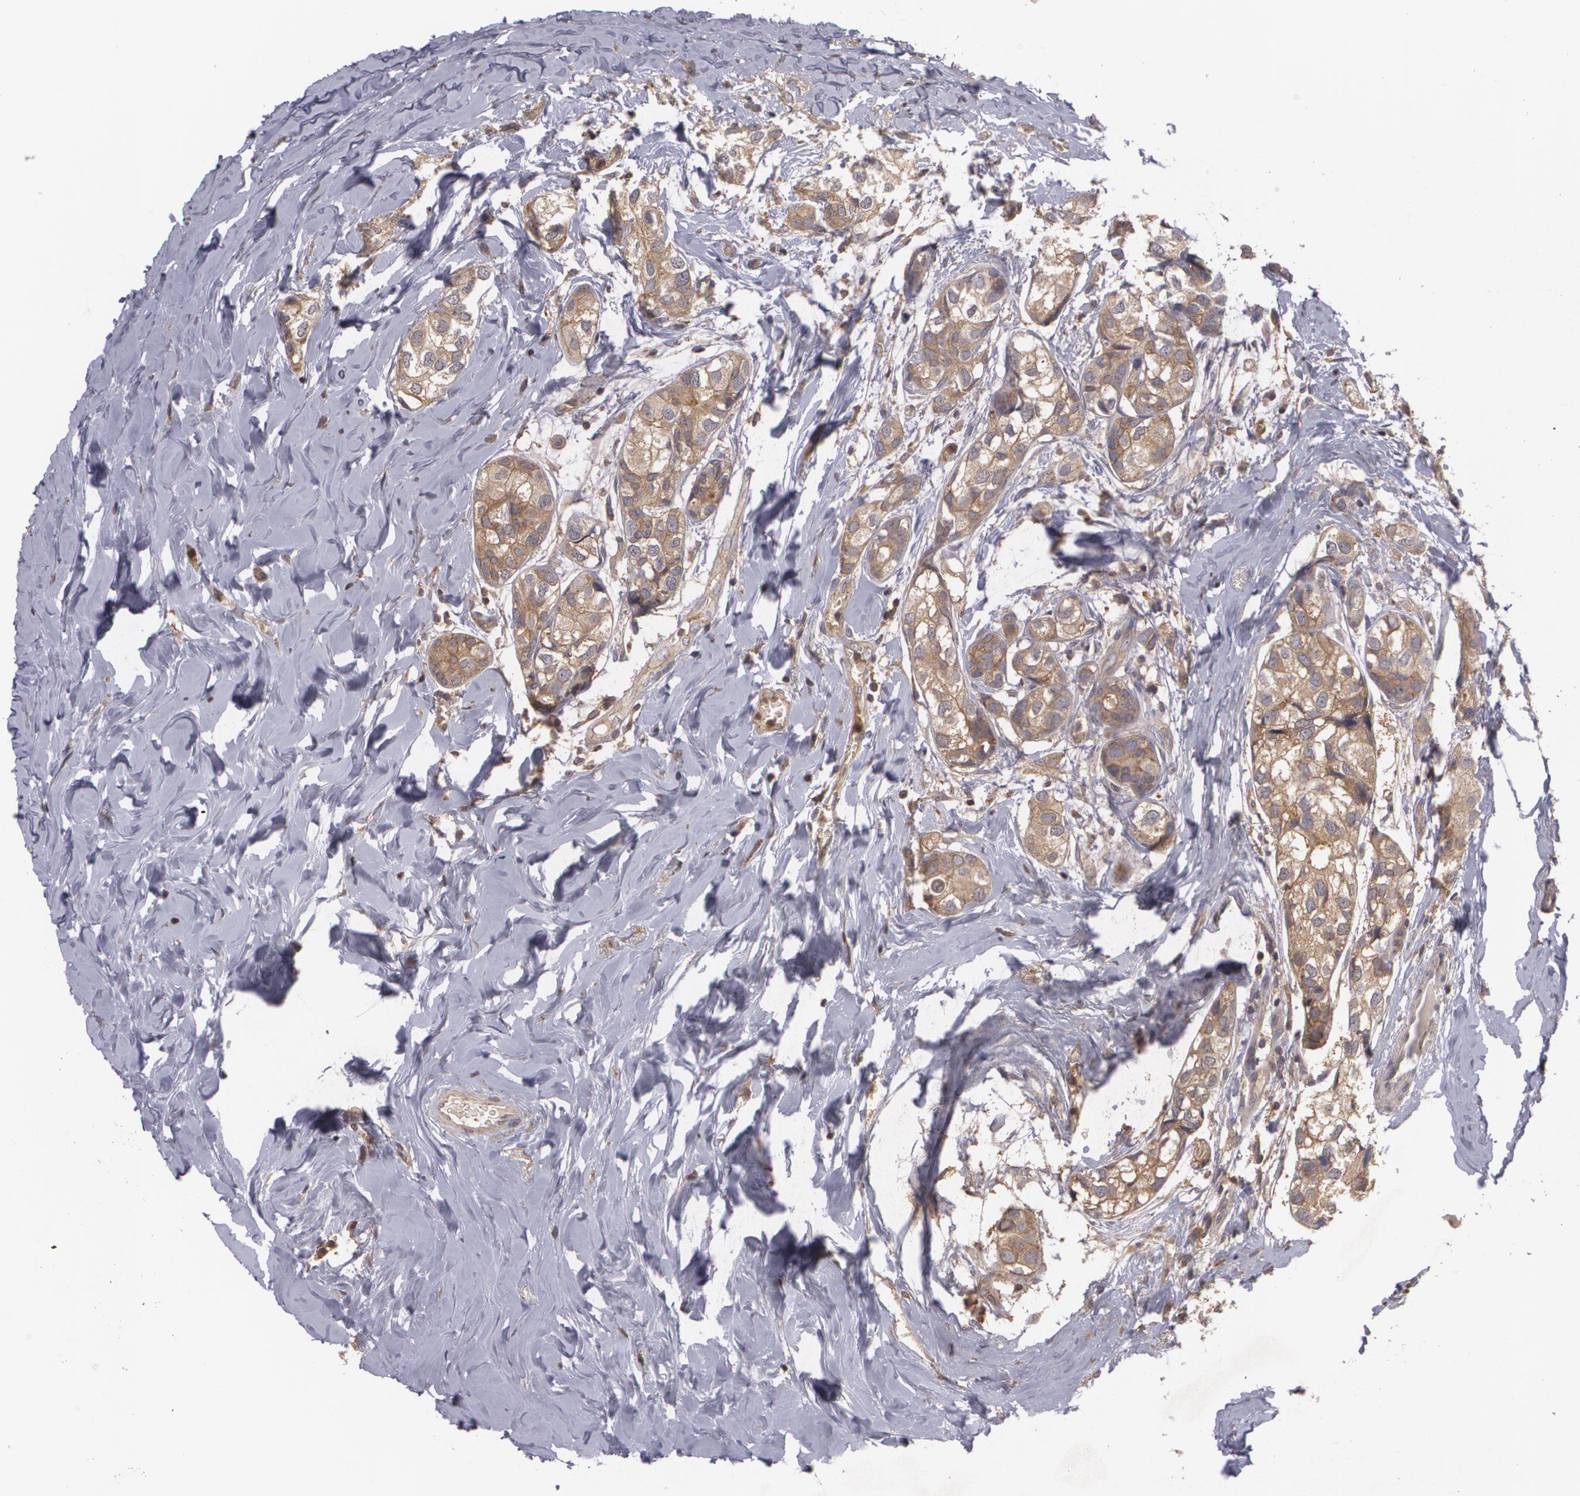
{"staining": {"intensity": "moderate", "quantity": ">75%", "location": "cytoplasmic/membranous"}, "tissue": "breast cancer", "cell_type": "Tumor cells", "image_type": "cancer", "snomed": [{"axis": "morphology", "description": "Duct carcinoma"}, {"axis": "topography", "description": "Breast"}], "caption": "Immunohistochemical staining of breast cancer displays medium levels of moderate cytoplasmic/membranous positivity in about >75% of tumor cells.", "gene": "HRAS", "patient": {"sex": "female", "age": 68}}